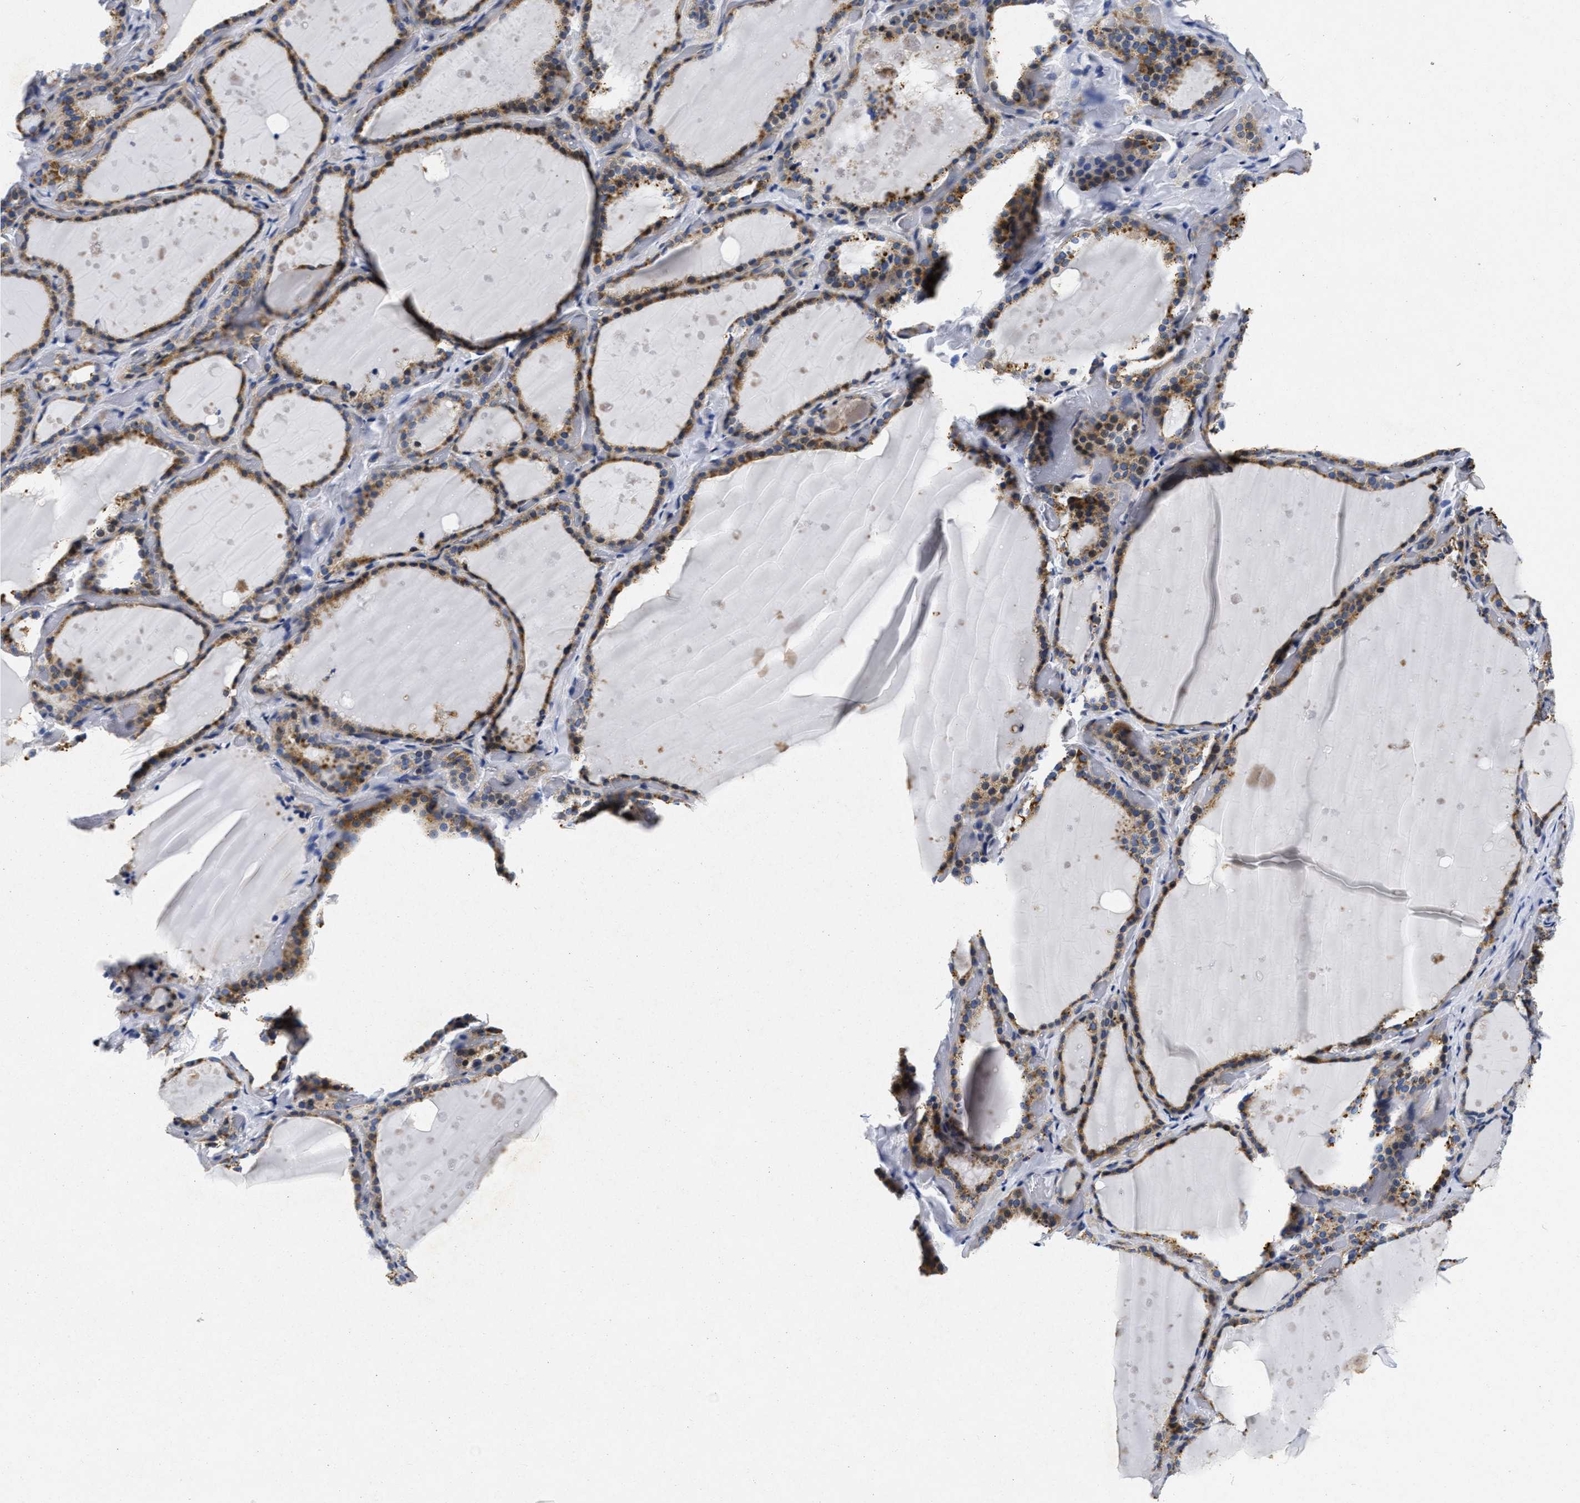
{"staining": {"intensity": "moderate", "quantity": "25%-75%", "location": "cytoplasmic/membranous"}, "tissue": "thyroid gland", "cell_type": "Glandular cells", "image_type": "normal", "snomed": [{"axis": "morphology", "description": "Normal tissue, NOS"}, {"axis": "topography", "description": "Thyroid gland"}], "caption": "IHC (DAB) staining of unremarkable human thyroid gland reveals moderate cytoplasmic/membranous protein staining in approximately 25%-75% of glandular cells. (Stains: DAB (3,3'-diaminobenzidine) in brown, nuclei in blue, Microscopy: brightfield microscopy at high magnification).", "gene": "LAD1", "patient": {"sex": "female", "age": 44}}